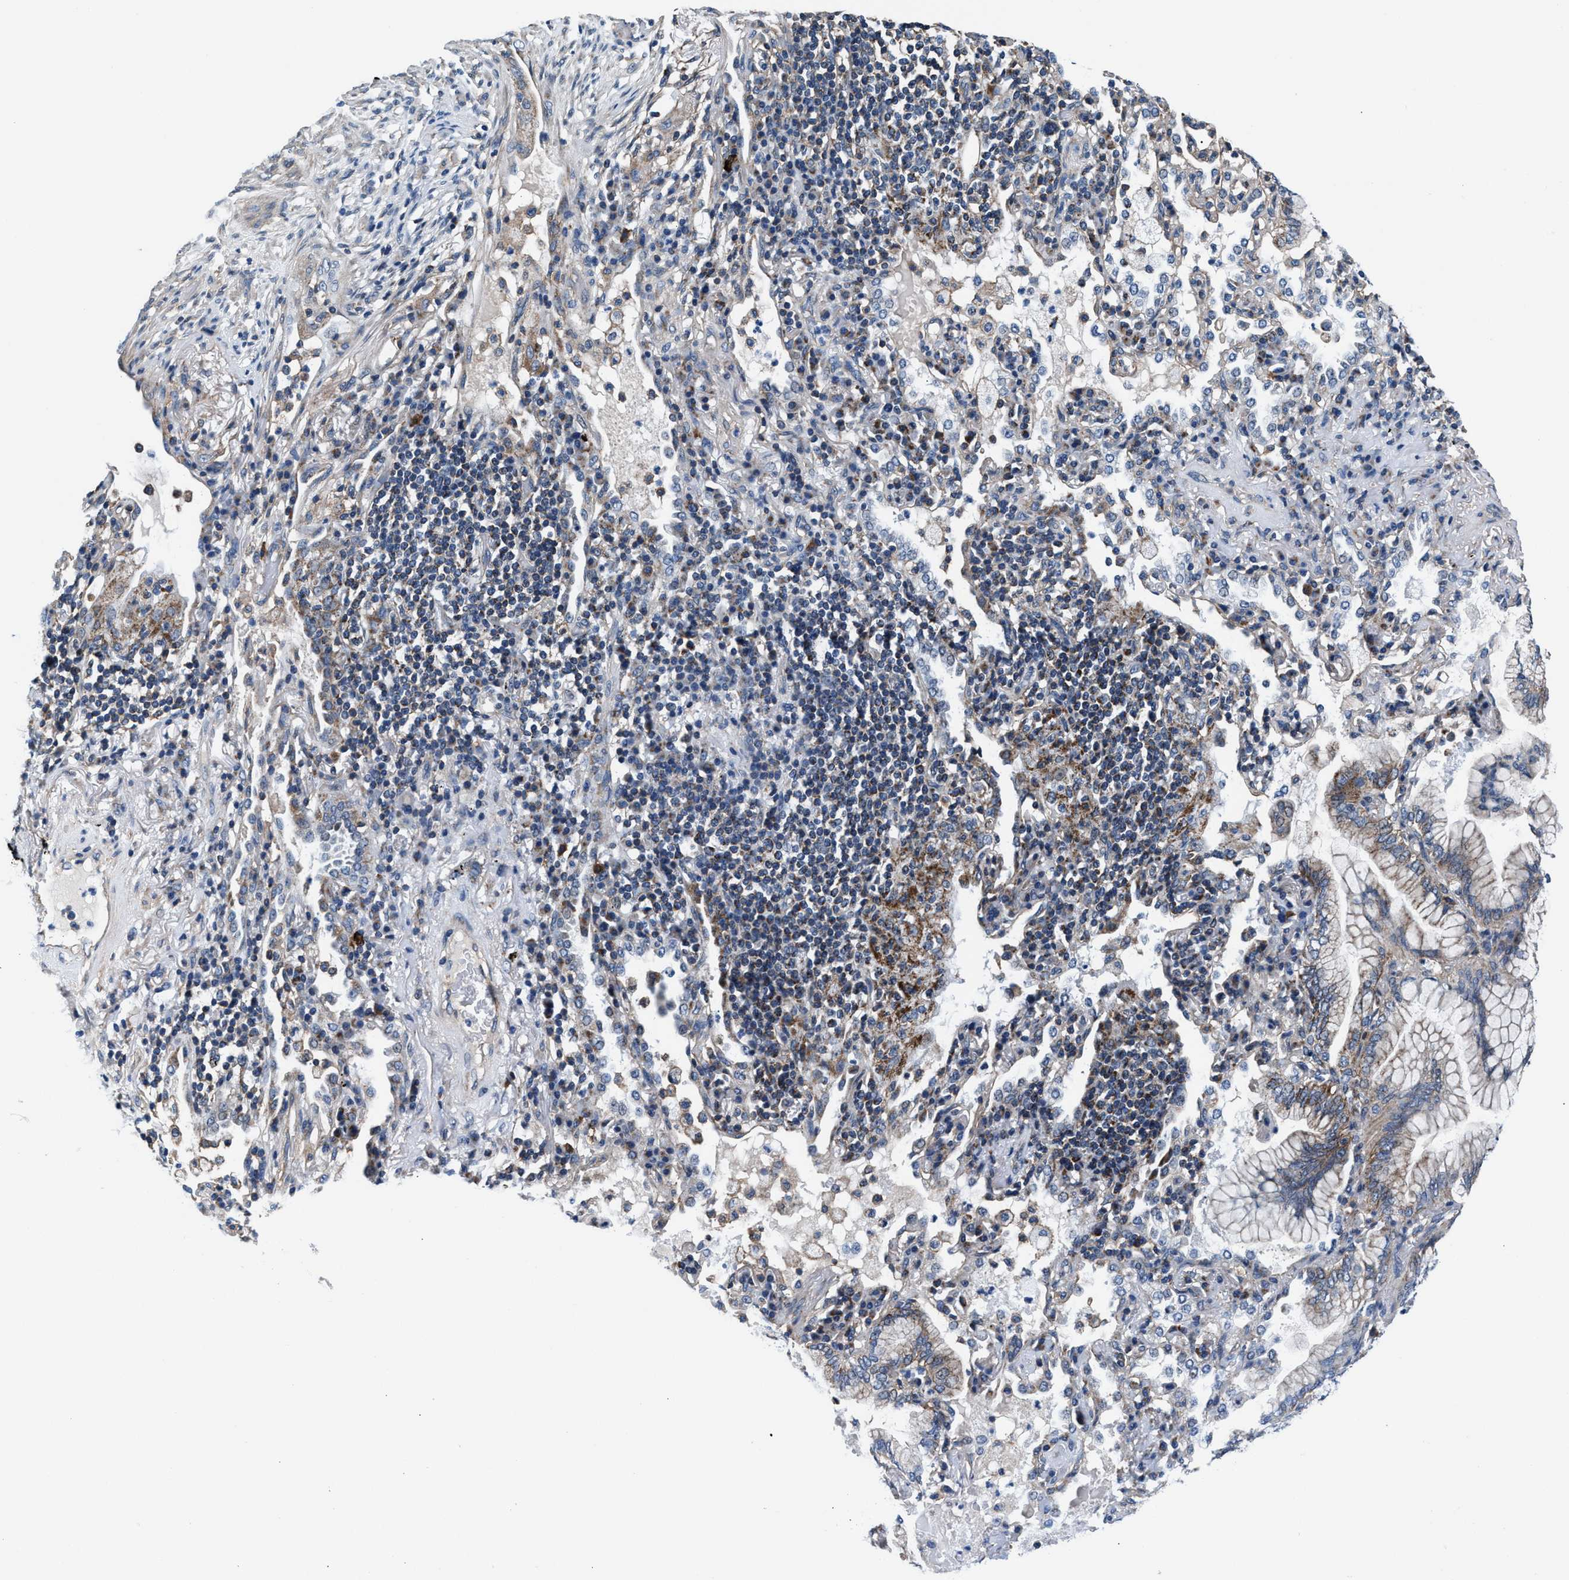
{"staining": {"intensity": "moderate", "quantity": ">75%", "location": "cytoplasmic/membranous"}, "tissue": "lung cancer", "cell_type": "Tumor cells", "image_type": "cancer", "snomed": [{"axis": "morphology", "description": "Adenocarcinoma, NOS"}, {"axis": "topography", "description": "Lung"}], "caption": "This image exhibits immunohistochemistry (IHC) staining of human lung cancer (adenocarcinoma), with medium moderate cytoplasmic/membranous expression in approximately >75% of tumor cells.", "gene": "NKTR", "patient": {"sex": "female", "age": 70}}